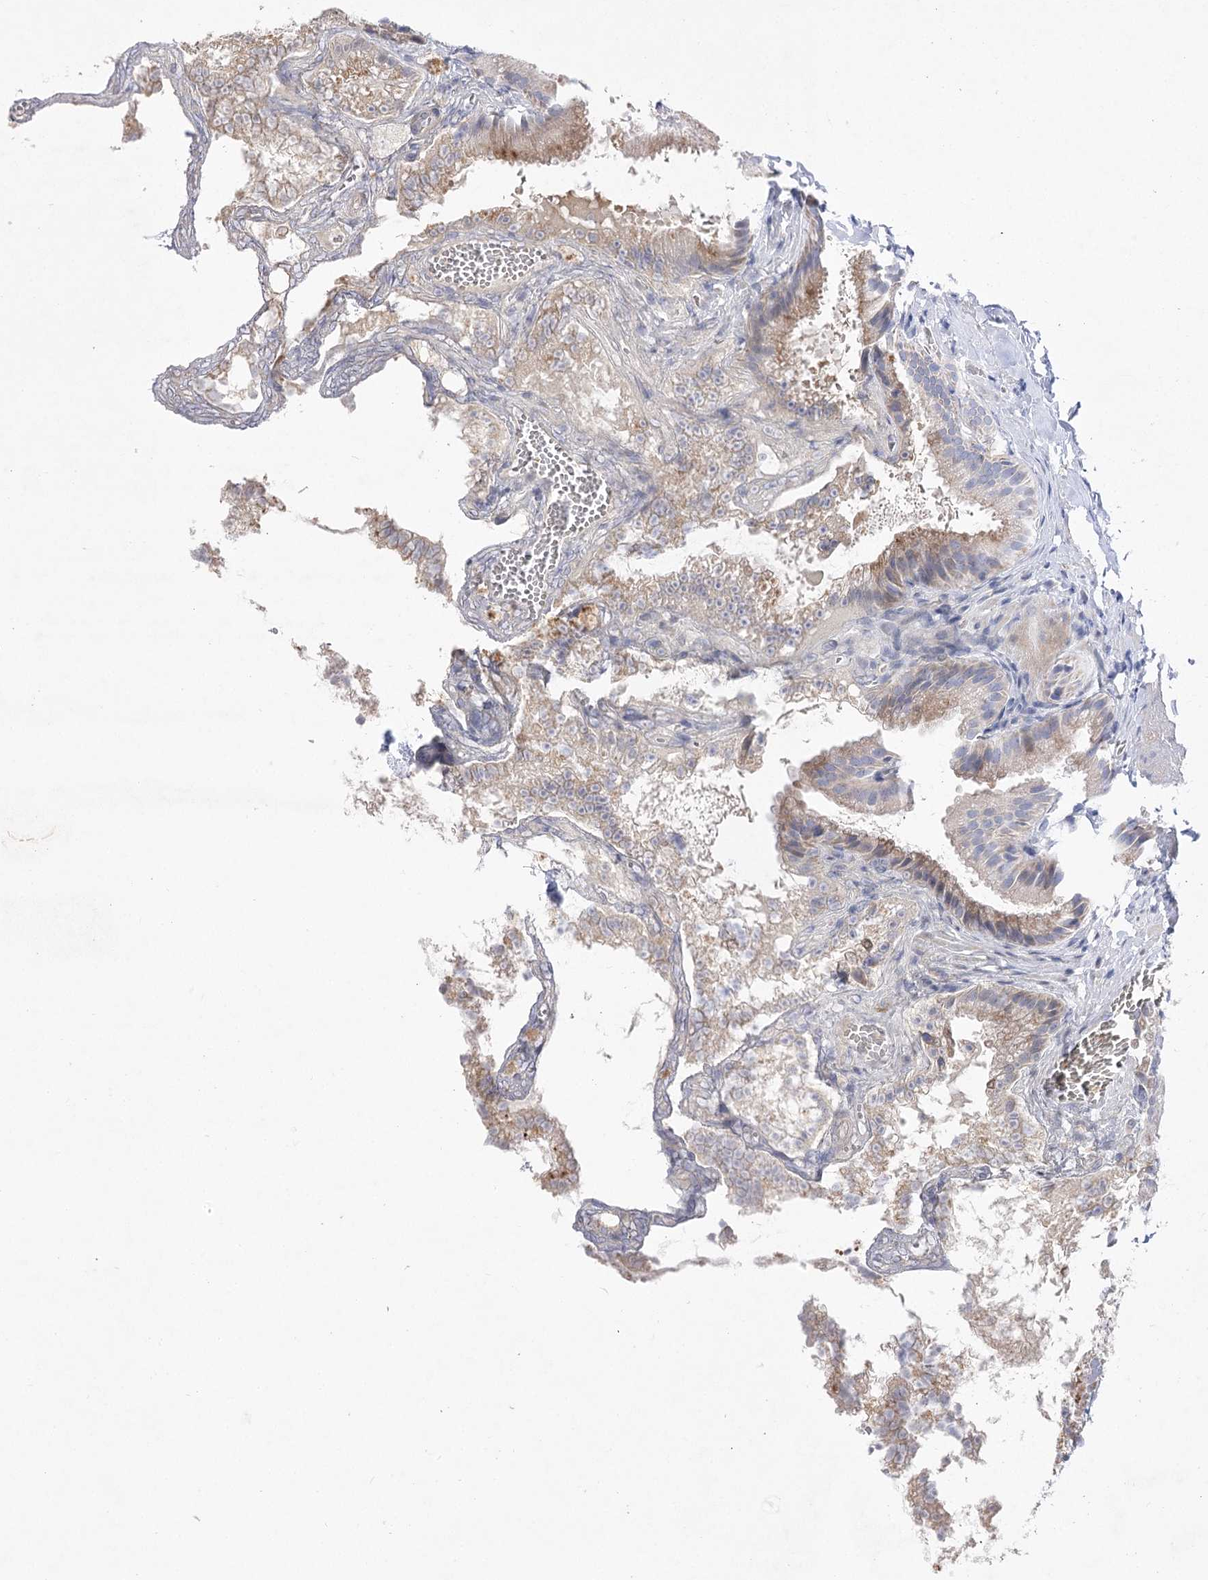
{"staining": {"intensity": "weak", "quantity": "25%-75%", "location": "cytoplasmic/membranous"}, "tissue": "gallbladder", "cell_type": "Glandular cells", "image_type": "normal", "snomed": [{"axis": "morphology", "description": "Normal tissue, NOS"}, {"axis": "topography", "description": "Gallbladder"}], "caption": "Protein staining demonstrates weak cytoplasmic/membranous positivity in approximately 25%-75% of glandular cells in normal gallbladder.", "gene": "LRRC14B", "patient": {"sex": "male", "age": 38}}